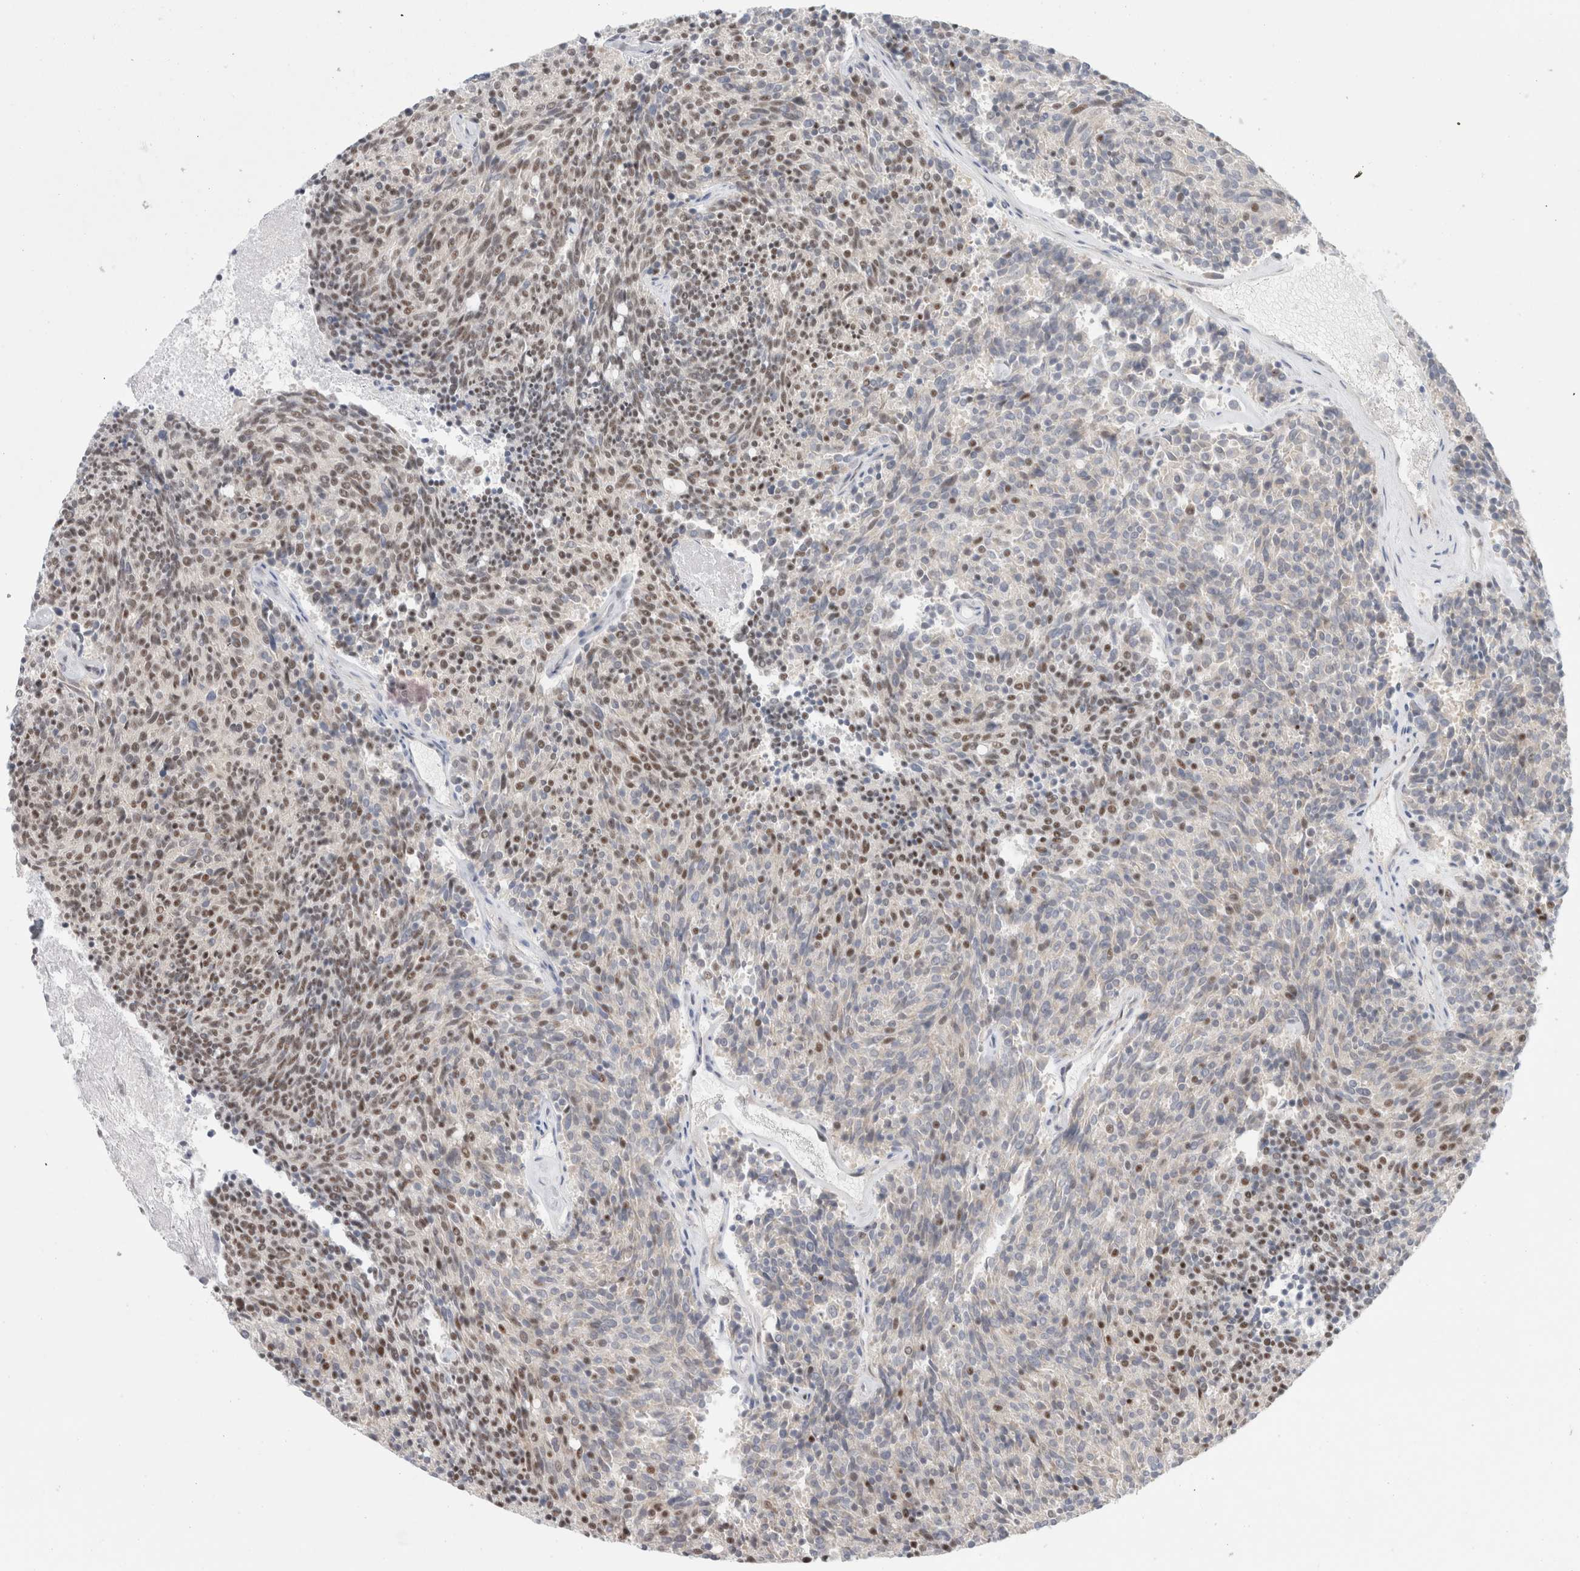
{"staining": {"intensity": "moderate", "quantity": "25%-75%", "location": "nuclear"}, "tissue": "carcinoid", "cell_type": "Tumor cells", "image_type": "cancer", "snomed": [{"axis": "morphology", "description": "Carcinoid, malignant, NOS"}, {"axis": "topography", "description": "Pancreas"}], "caption": "Protein expression analysis of human malignant carcinoid reveals moderate nuclear positivity in approximately 25%-75% of tumor cells.", "gene": "TRMT12", "patient": {"sex": "female", "age": 54}}